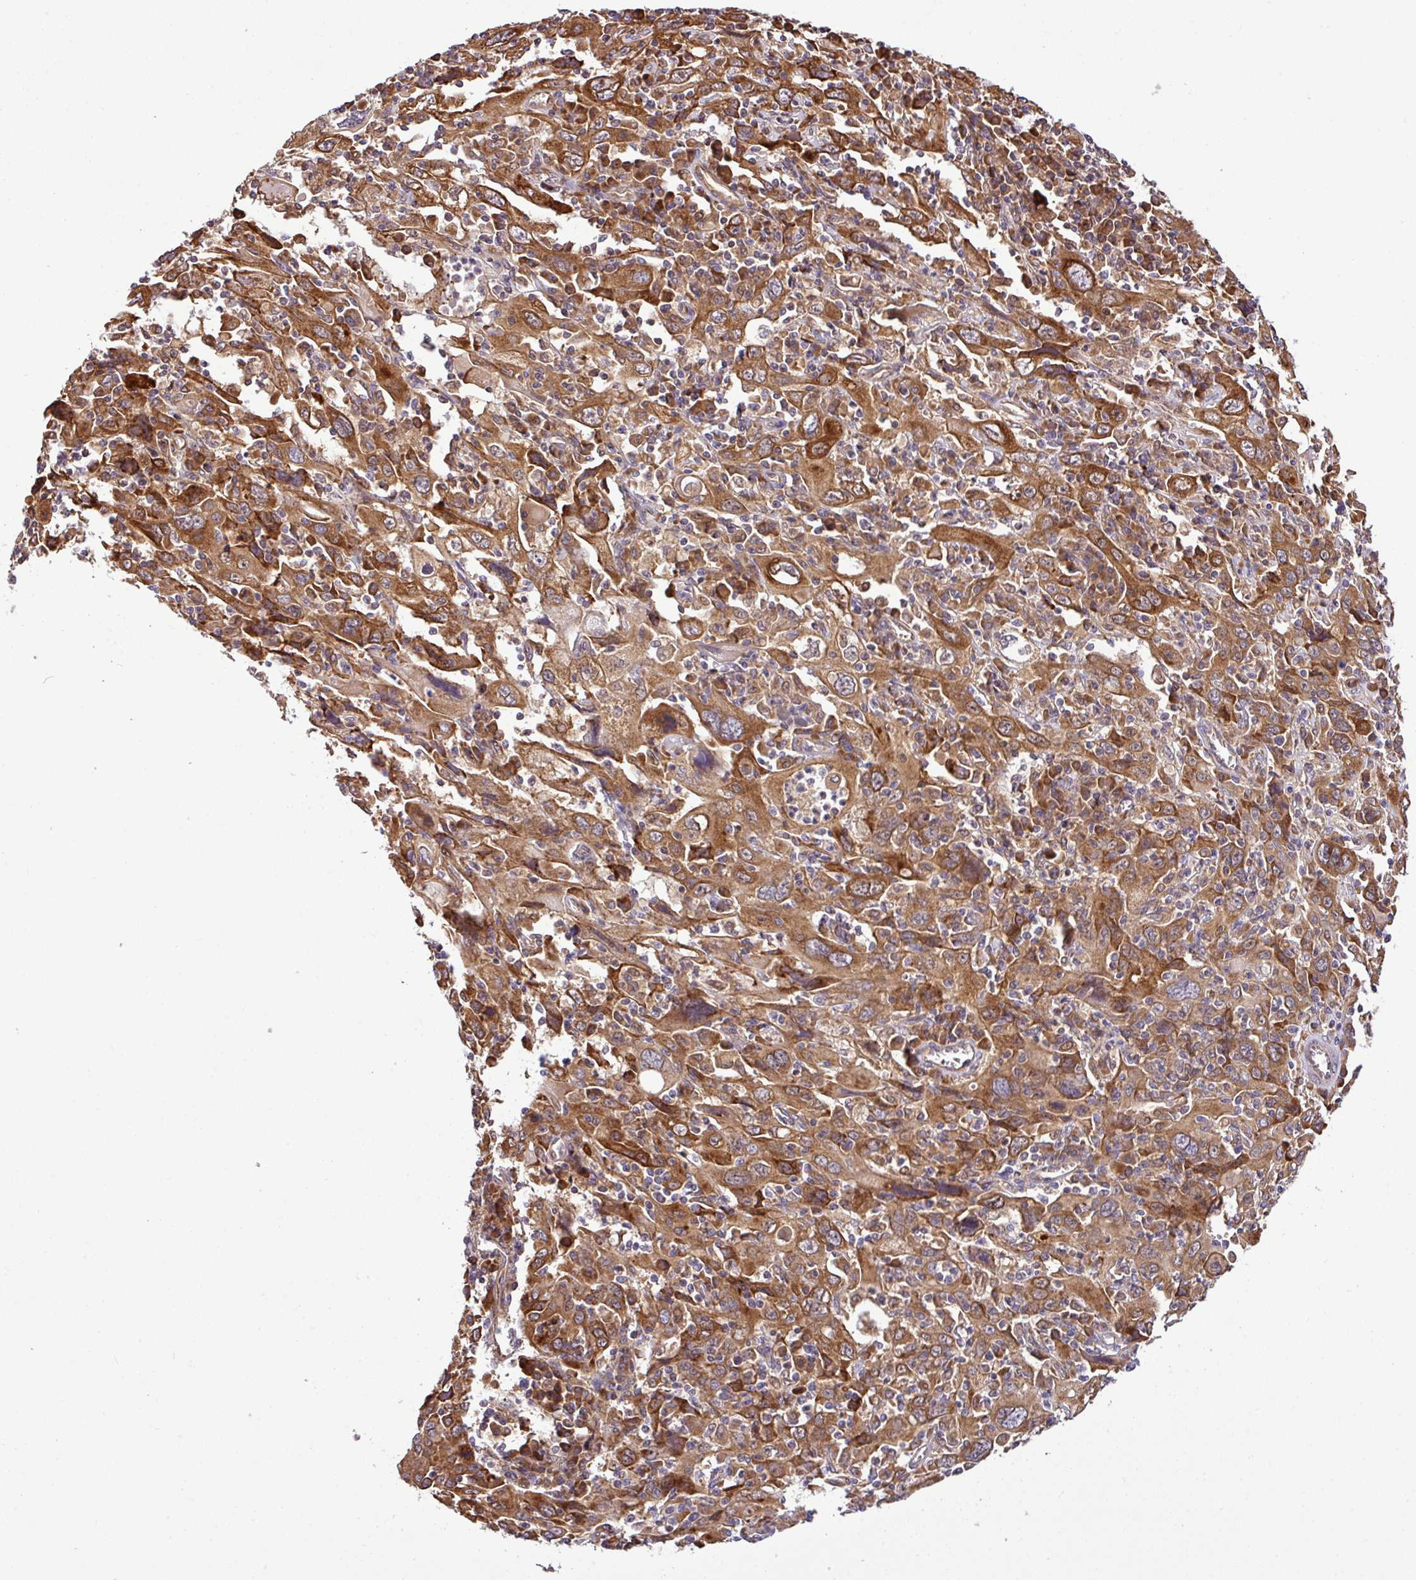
{"staining": {"intensity": "moderate", "quantity": ">75%", "location": "cytoplasmic/membranous"}, "tissue": "cervical cancer", "cell_type": "Tumor cells", "image_type": "cancer", "snomed": [{"axis": "morphology", "description": "Squamous cell carcinoma, NOS"}, {"axis": "topography", "description": "Cervix"}], "caption": "The micrograph shows a brown stain indicating the presence of a protein in the cytoplasmic/membranous of tumor cells in cervical cancer.", "gene": "DLGAP4", "patient": {"sex": "female", "age": 46}}